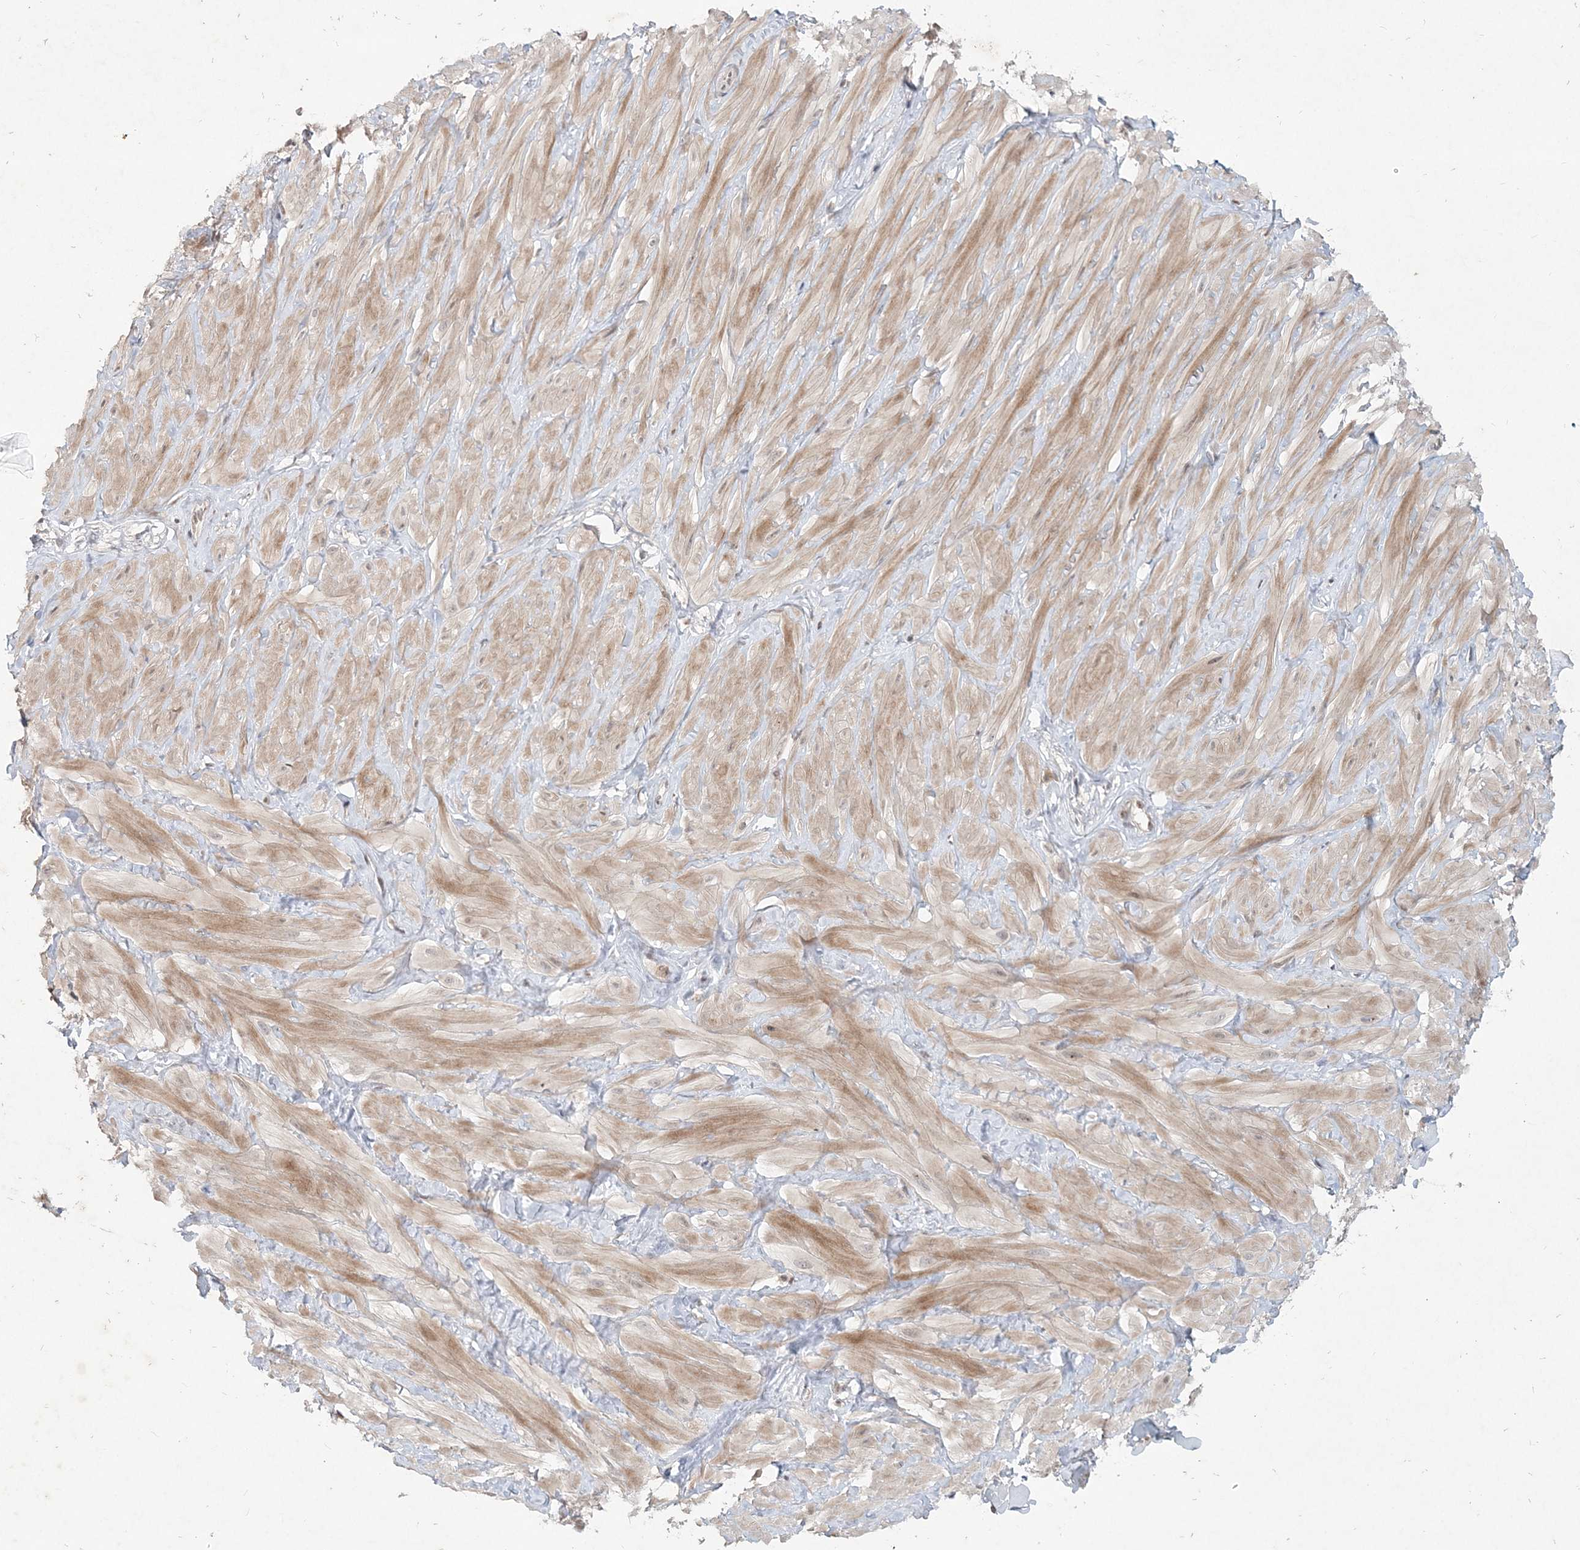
{"staining": {"intensity": "negative", "quantity": "none", "location": "none"}, "tissue": "soft tissue", "cell_type": "Fibroblasts", "image_type": "normal", "snomed": [{"axis": "morphology", "description": "Normal tissue, NOS"}, {"axis": "morphology", "description": "Adenocarcinoma, NOS"}, {"axis": "topography", "description": "Pancreas"}, {"axis": "topography", "description": "Peripheral nerve tissue"}], "caption": "The IHC photomicrograph has no significant staining in fibroblasts of soft tissue. (DAB immunohistochemistry (IHC) visualized using brightfield microscopy, high magnification).", "gene": "GIN1", "patient": {"sex": "male", "age": 59}}